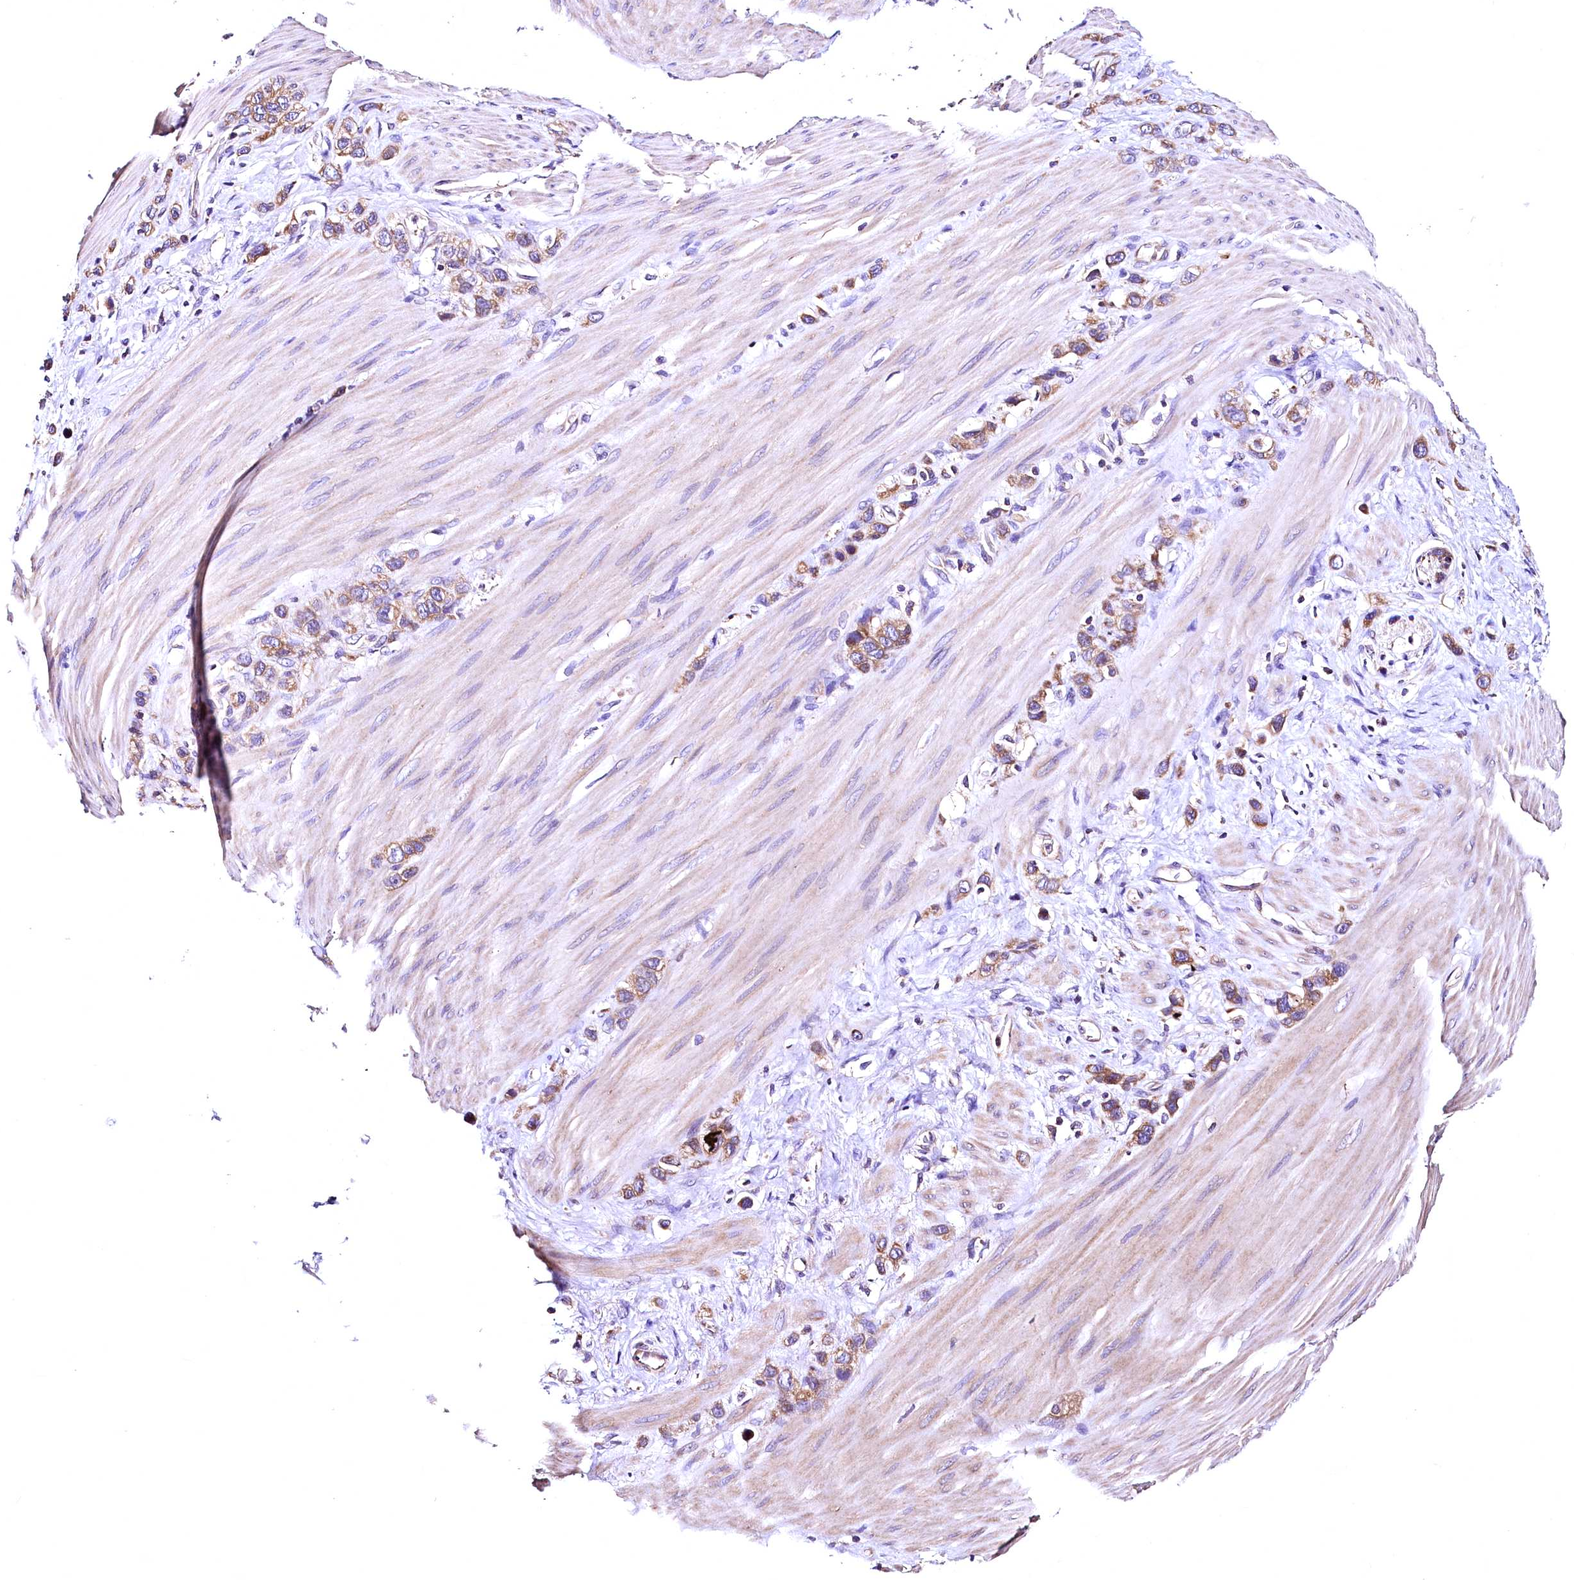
{"staining": {"intensity": "moderate", "quantity": ">75%", "location": "cytoplasmic/membranous"}, "tissue": "stomach cancer", "cell_type": "Tumor cells", "image_type": "cancer", "snomed": [{"axis": "morphology", "description": "Adenocarcinoma, NOS"}, {"axis": "morphology", "description": "Adenocarcinoma, High grade"}, {"axis": "topography", "description": "Stomach, upper"}, {"axis": "topography", "description": "Stomach, lower"}], "caption": "Immunohistochemical staining of human high-grade adenocarcinoma (stomach) reveals medium levels of moderate cytoplasmic/membranous staining in about >75% of tumor cells.", "gene": "LRSAM1", "patient": {"sex": "female", "age": 65}}